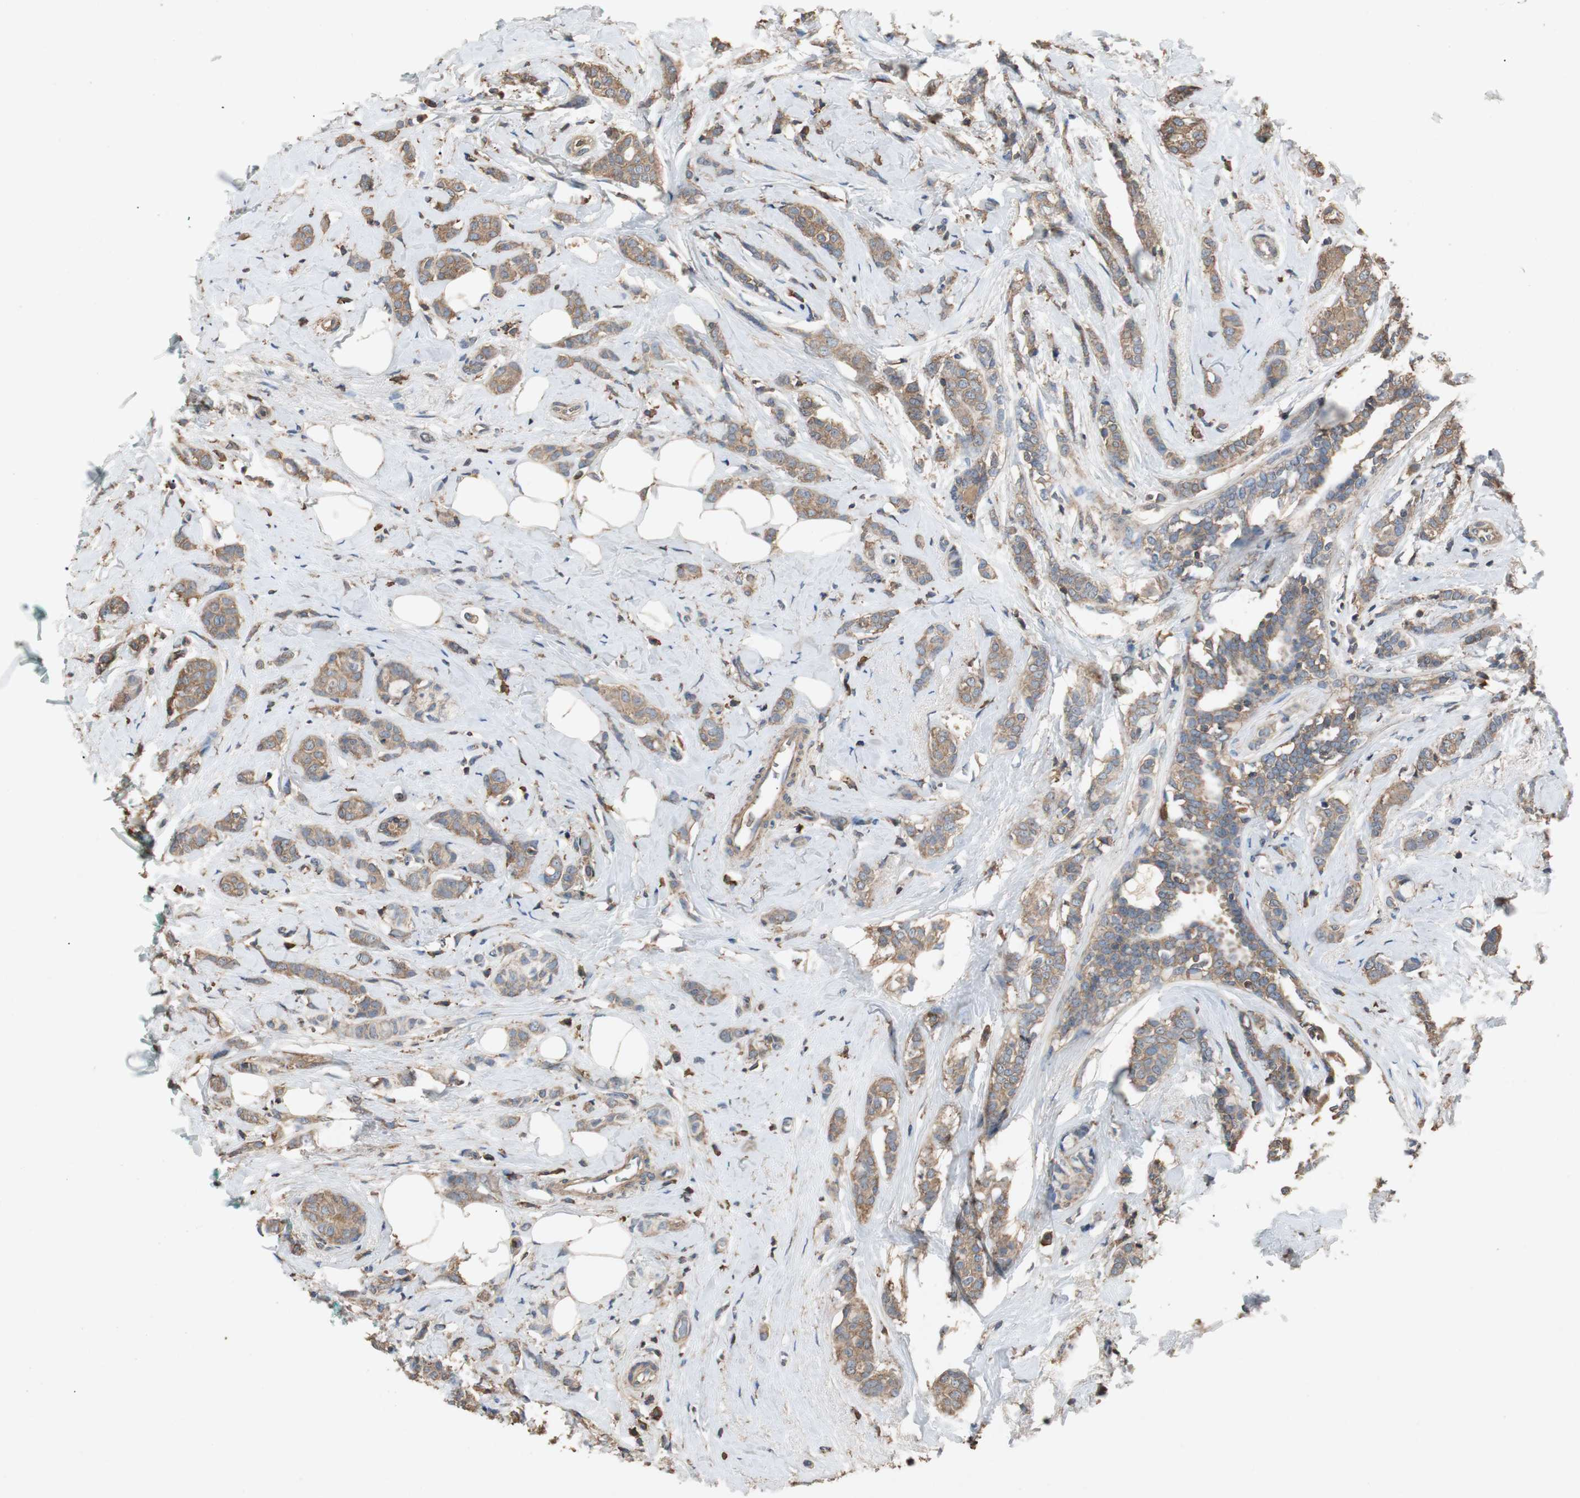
{"staining": {"intensity": "weak", "quantity": ">75%", "location": "cytoplasmic/membranous"}, "tissue": "breast cancer", "cell_type": "Tumor cells", "image_type": "cancer", "snomed": [{"axis": "morphology", "description": "Lobular carcinoma"}, {"axis": "topography", "description": "Breast"}], "caption": "Human breast cancer (lobular carcinoma) stained with a brown dye demonstrates weak cytoplasmic/membranous positive expression in approximately >75% of tumor cells.", "gene": "TNFRSF14", "patient": {"sex": "female", "age": 60}}